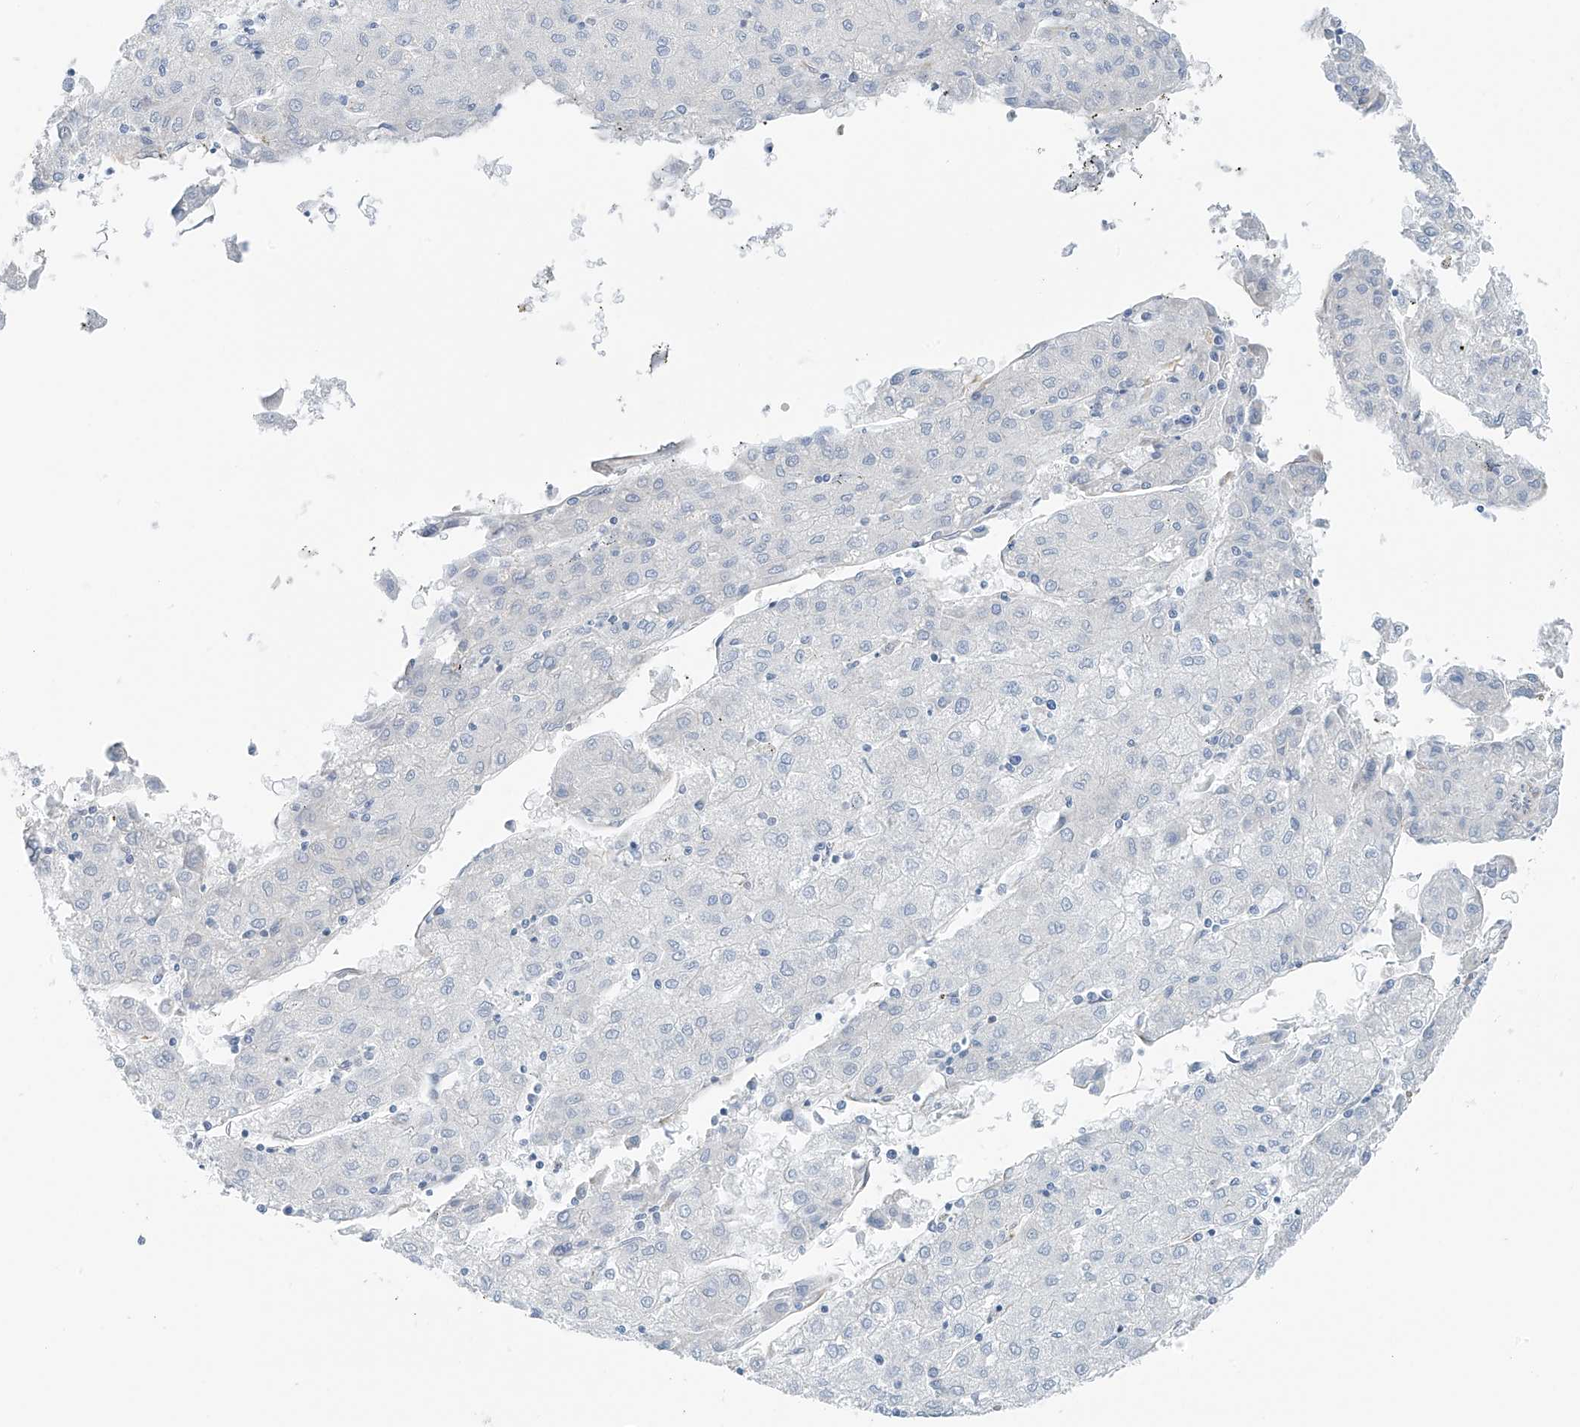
{"staining": {"intensity": "negative", "quantity": "none", "location": "none"}, "tissue": "liver cancer", "cell_type": "Tumor cells", "image_type": "cancer", "snomed": [{"axis": "morphology", "description": "Carcinoma, Hepatocellular, NOS"}, {"axis": "topography", "description": "Liver"}], "caption": "This is a micrograph of immunohistochemistry (IHC) staining of liver hepatocellular carcinoma, which shows no positivity in tumor cells.", "gene": "RCN2", "patient": {"sex": "male", "age": 72}}